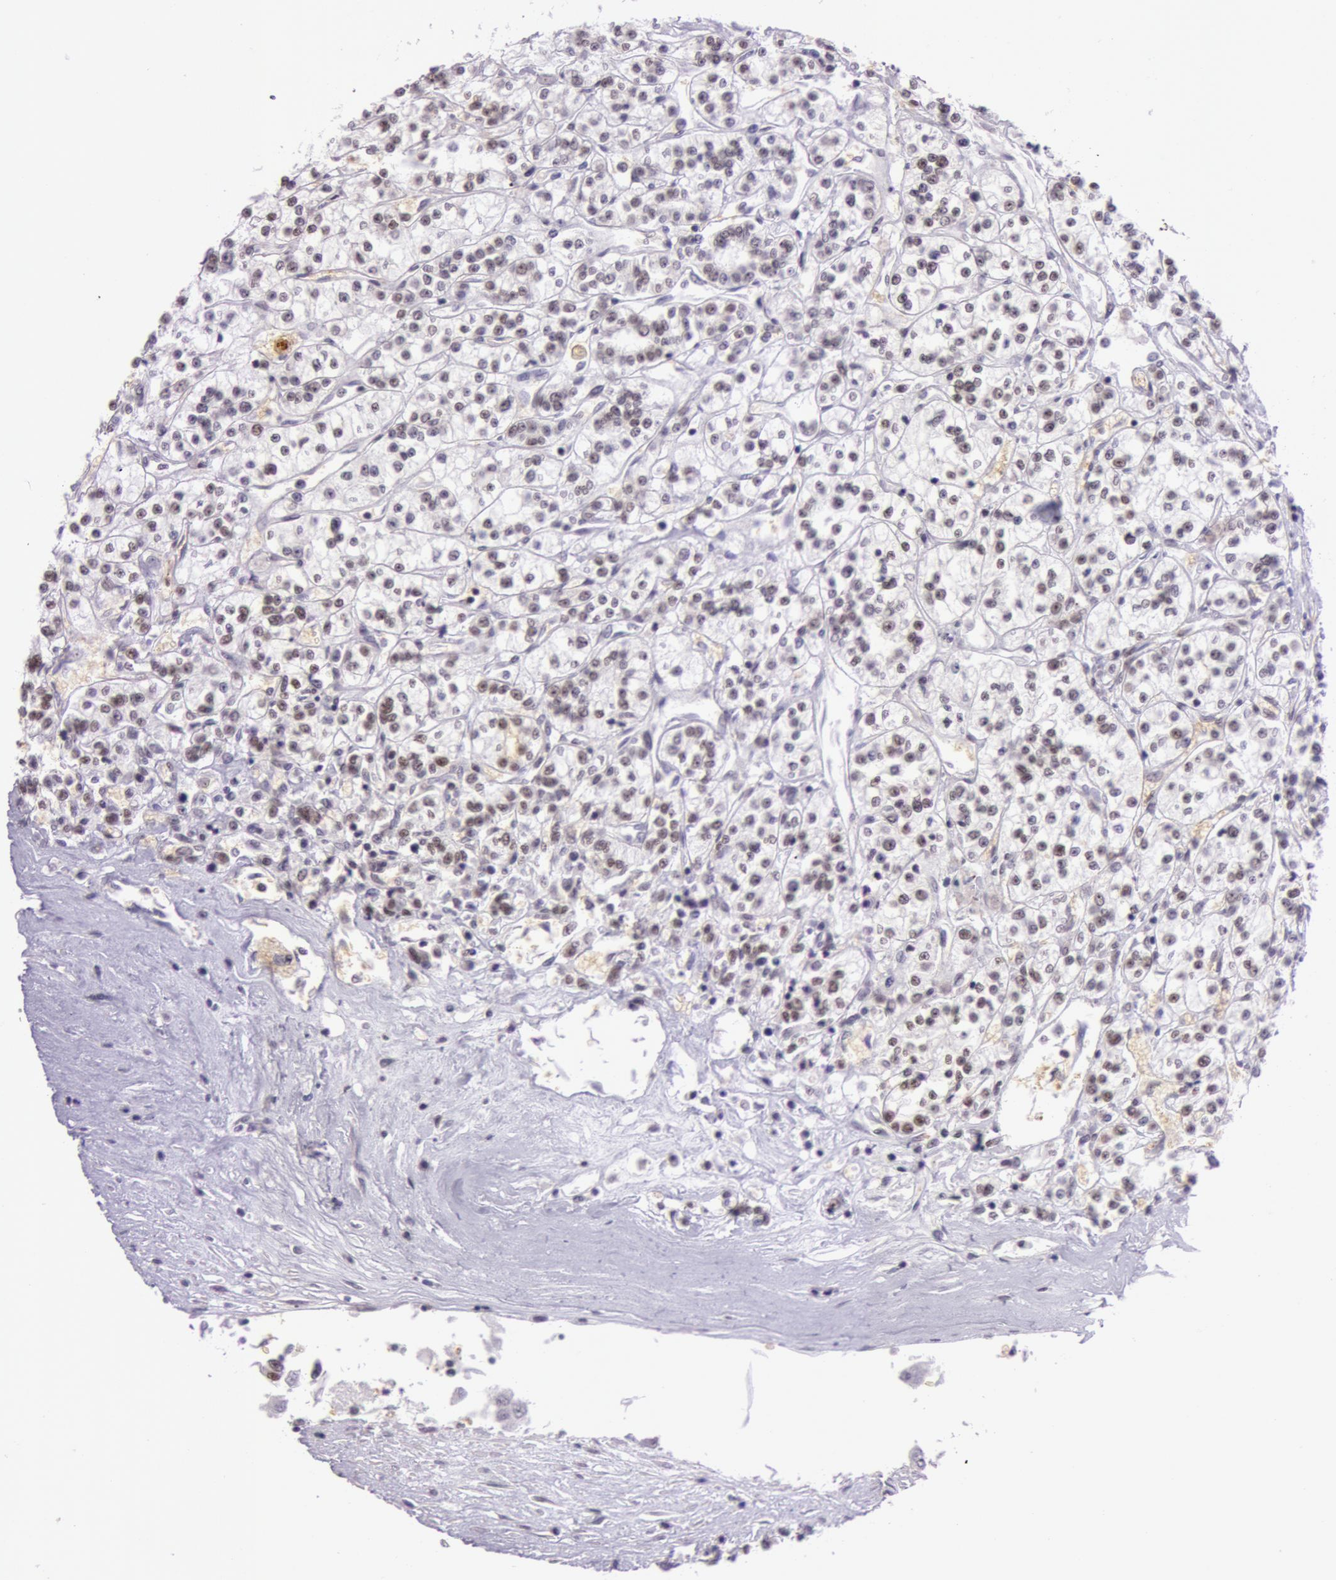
{"staining": {"intensity": "weak", "quantity": "<25%", "location": "nuclear"}, "tissue": "renal cancer", "cell_type": "Tumor cells", "image_type": "cancer", "snomed": [{"axis": "morphology", "description": "Adenocarcinoma, NOS"}, {"axis": "topography", "description": "Kidney"}], "caption": "Tumor cells show no significant protein staining in adenocarcinoma (renal). Nuclei are stained in blue.", "gene": "NBN", "patient": {"sex": "female", "age": 76}}